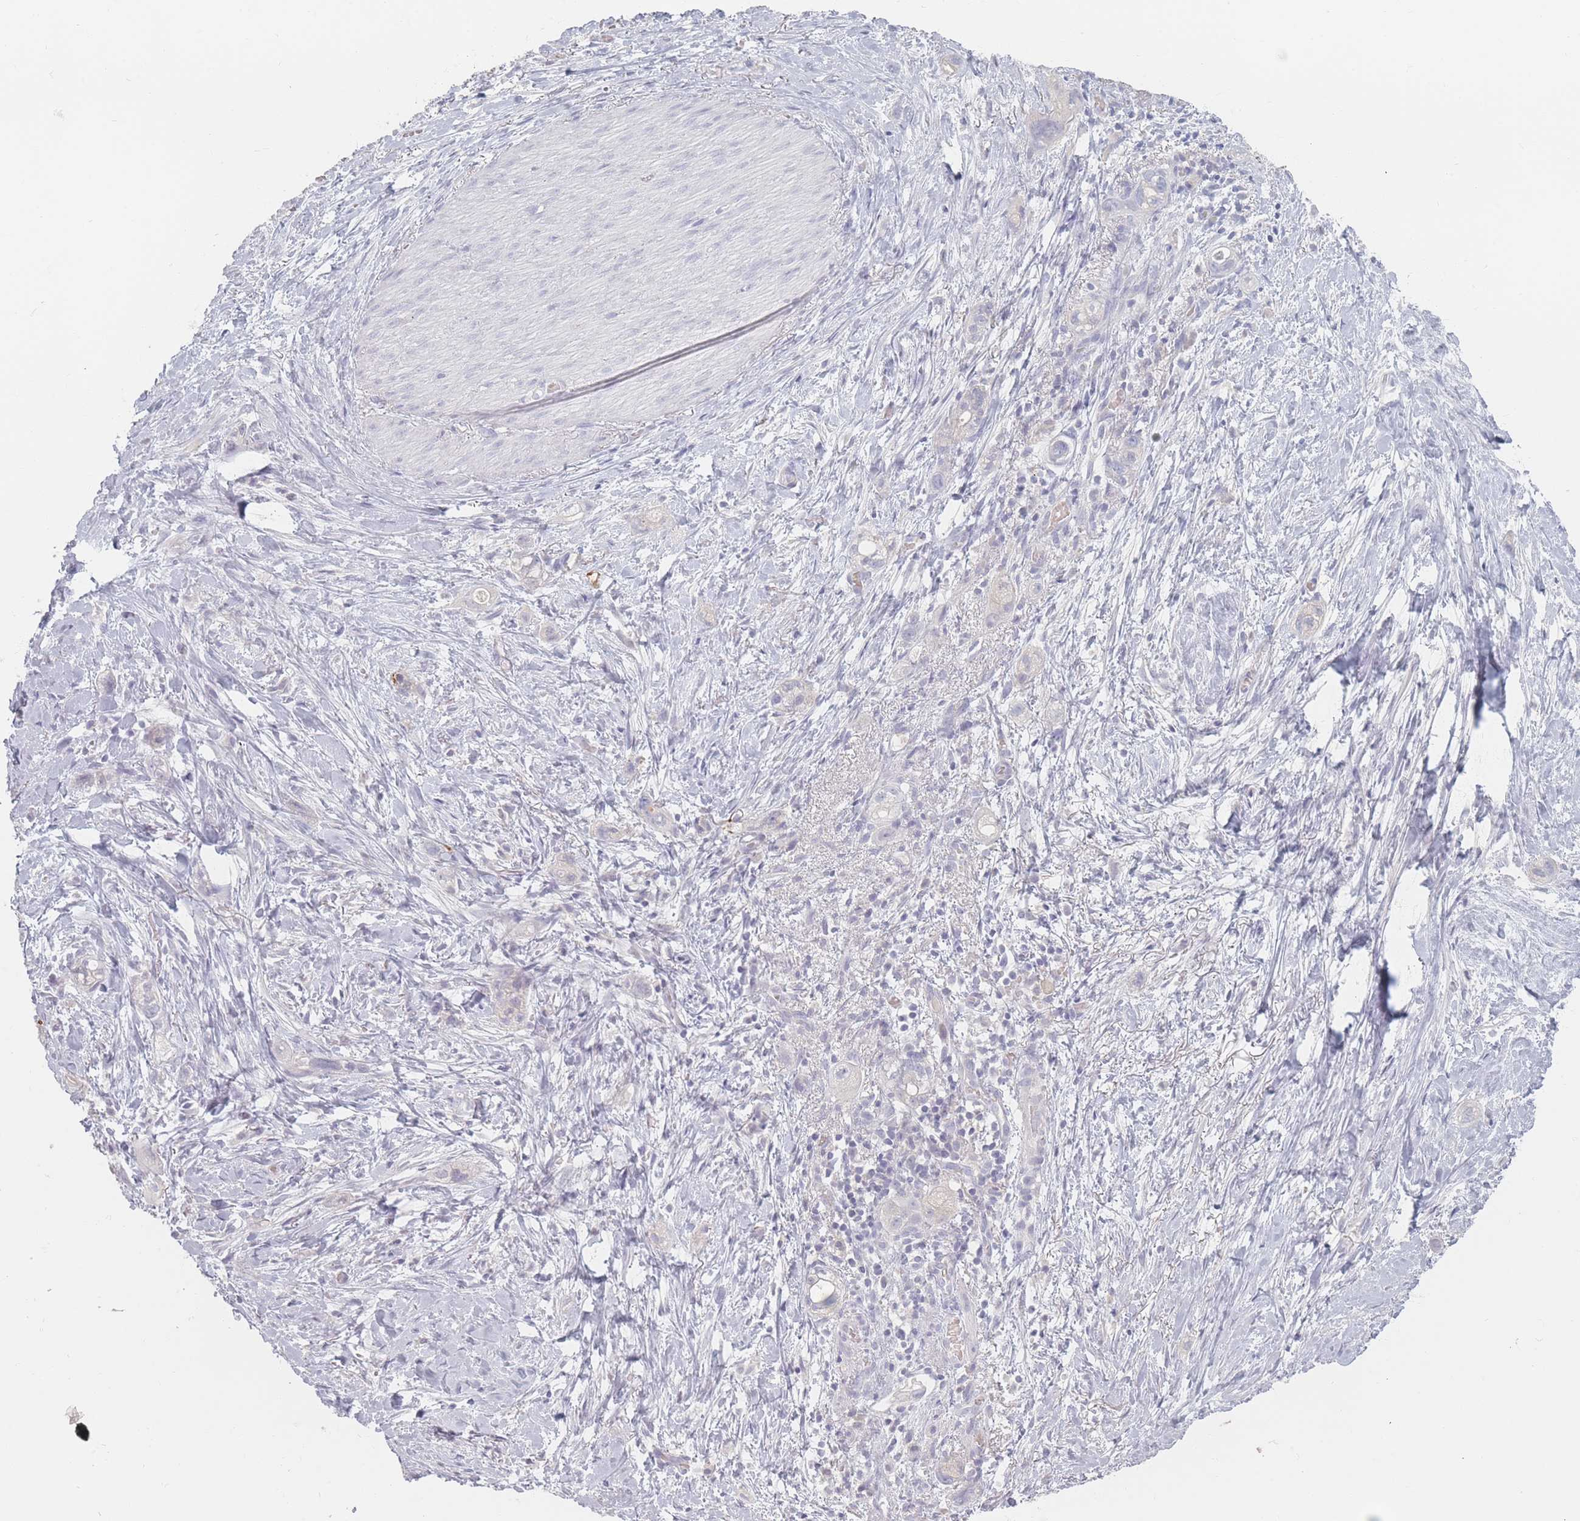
{"staining": {"intensity": "negative", "quantity": "none", "location": "none"}, "tissue": "stomach cancer", "cell_type": "Tumor cells", "image_type": "cancer", "snomed": [{"axis": "morphology", "description": "Adenocarcinoma, NOS"}, {"axis": "topography", "description": "Stomach"}, {"axis": "topography", "description": "Stomach, lower"}], "caption": "Histopathology image shows no protein positivity in tumor cells of stomach cancer (adenocarcinoma) tissue. Nuclei are stained in blue.", "gene": "HELZ2", "patient": {"sex": "female", "age": 48}}